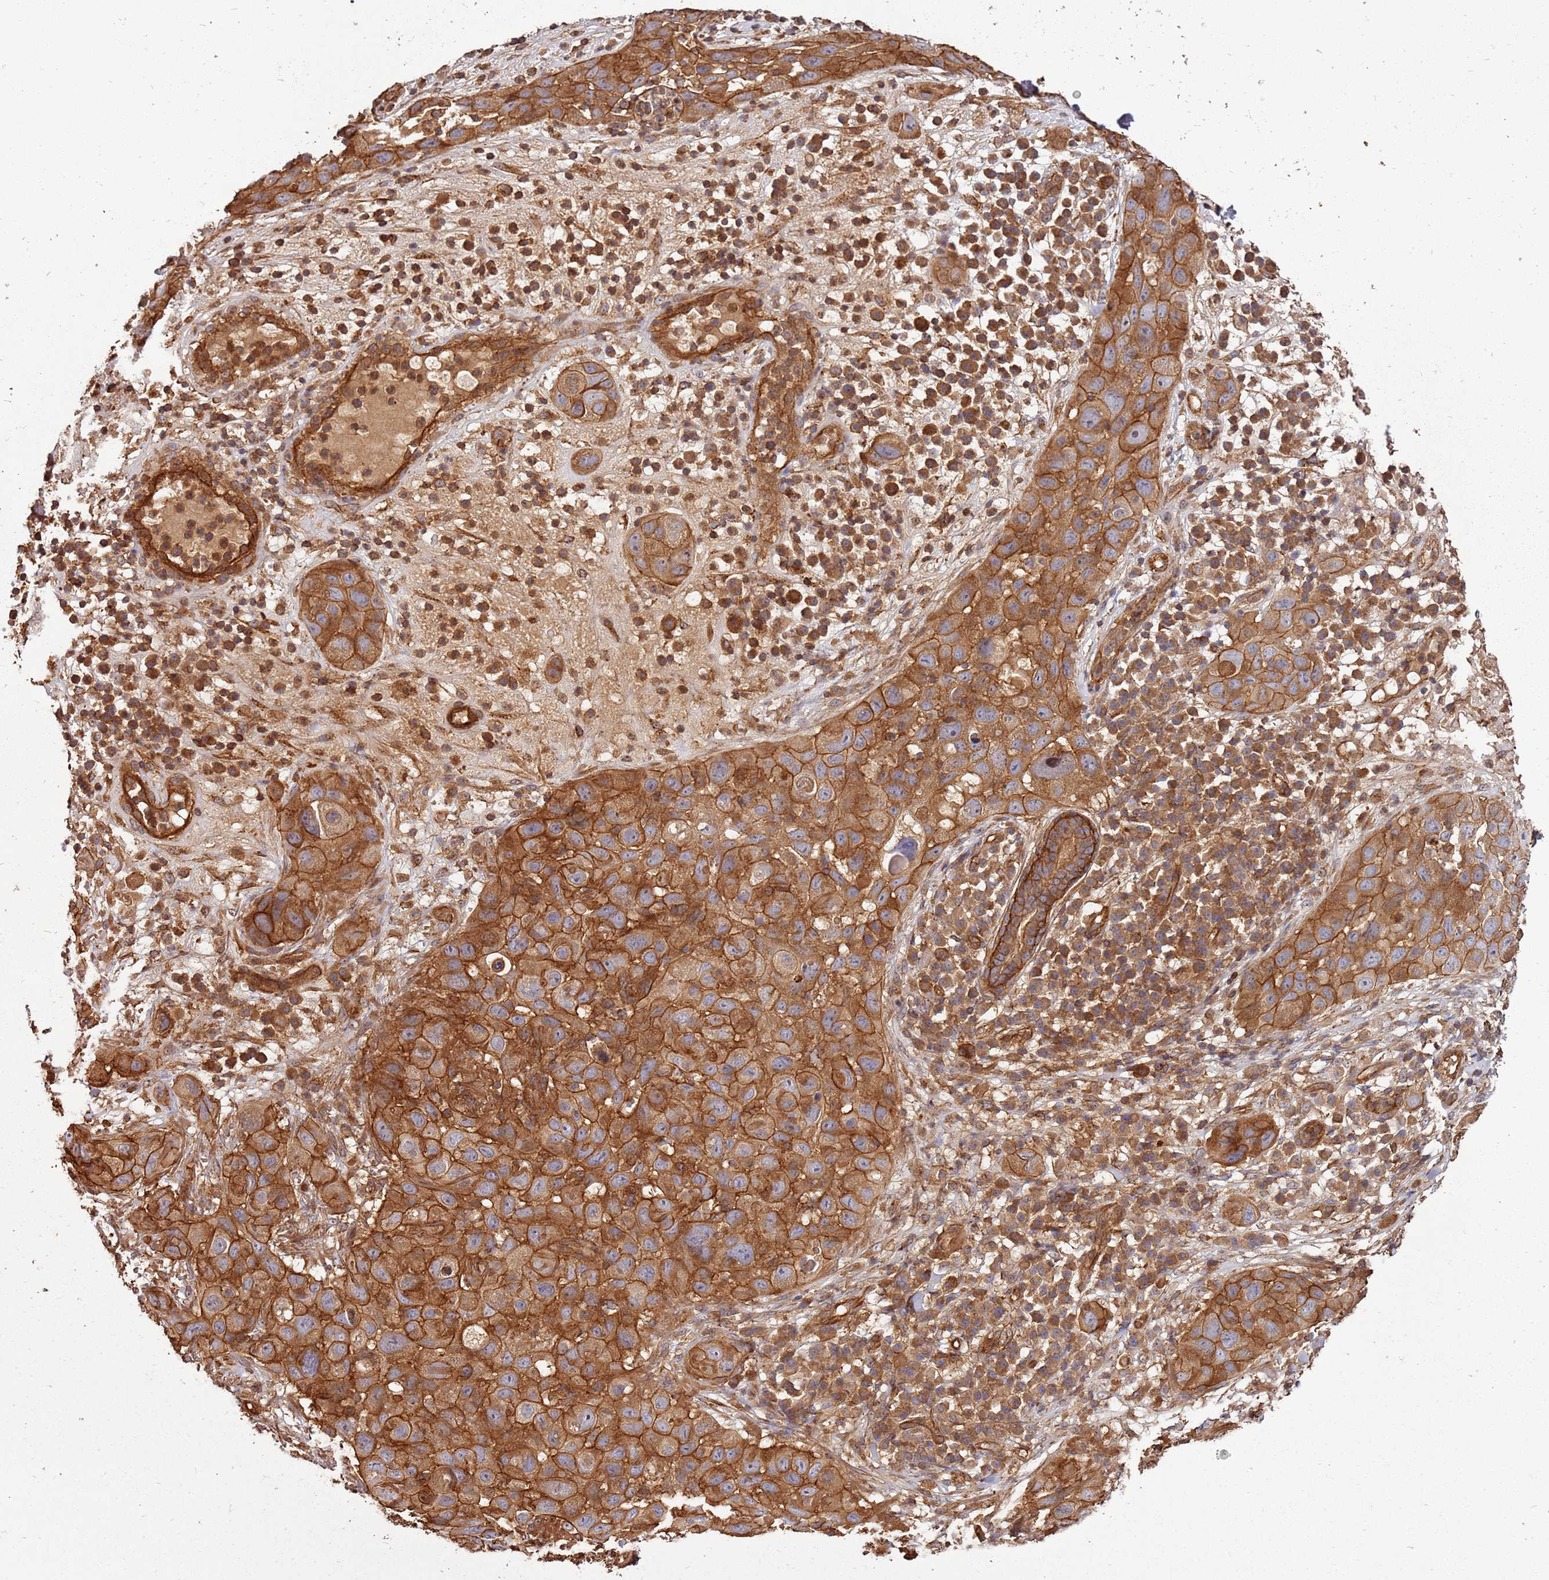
{"staining": {"intensity": "strong", "quantity": ">75%", "location": "cytoplasmic/membranous"}, "tissue": "skin cancer", "cell_type": "Tumor cells", "image_type": "cancer", "snomed": [{"axis": "morphology", "description": "Squamous cell carcinoma in situ, NOS"}, {"axis": "morphology", "description": "Squamous cell carcinoma, NOS"}, {"axis": "topography", "description": "Skin"}], "caption": "Immunohistochemistry staining of skin cancer (squamous cell carcinoma in situ), which displays high levels of strong cytoplasmic/membranous staining in approximately >75% of tumor cells indicating strong cytoplasmic/membranous protein staining. The staining was performed using DAB (brown) for protein detection and nuclei were counterstained in hematoxylin (blue).", "gene": "ACVR2A", "patient": {"sex": "male", "age": 93}}